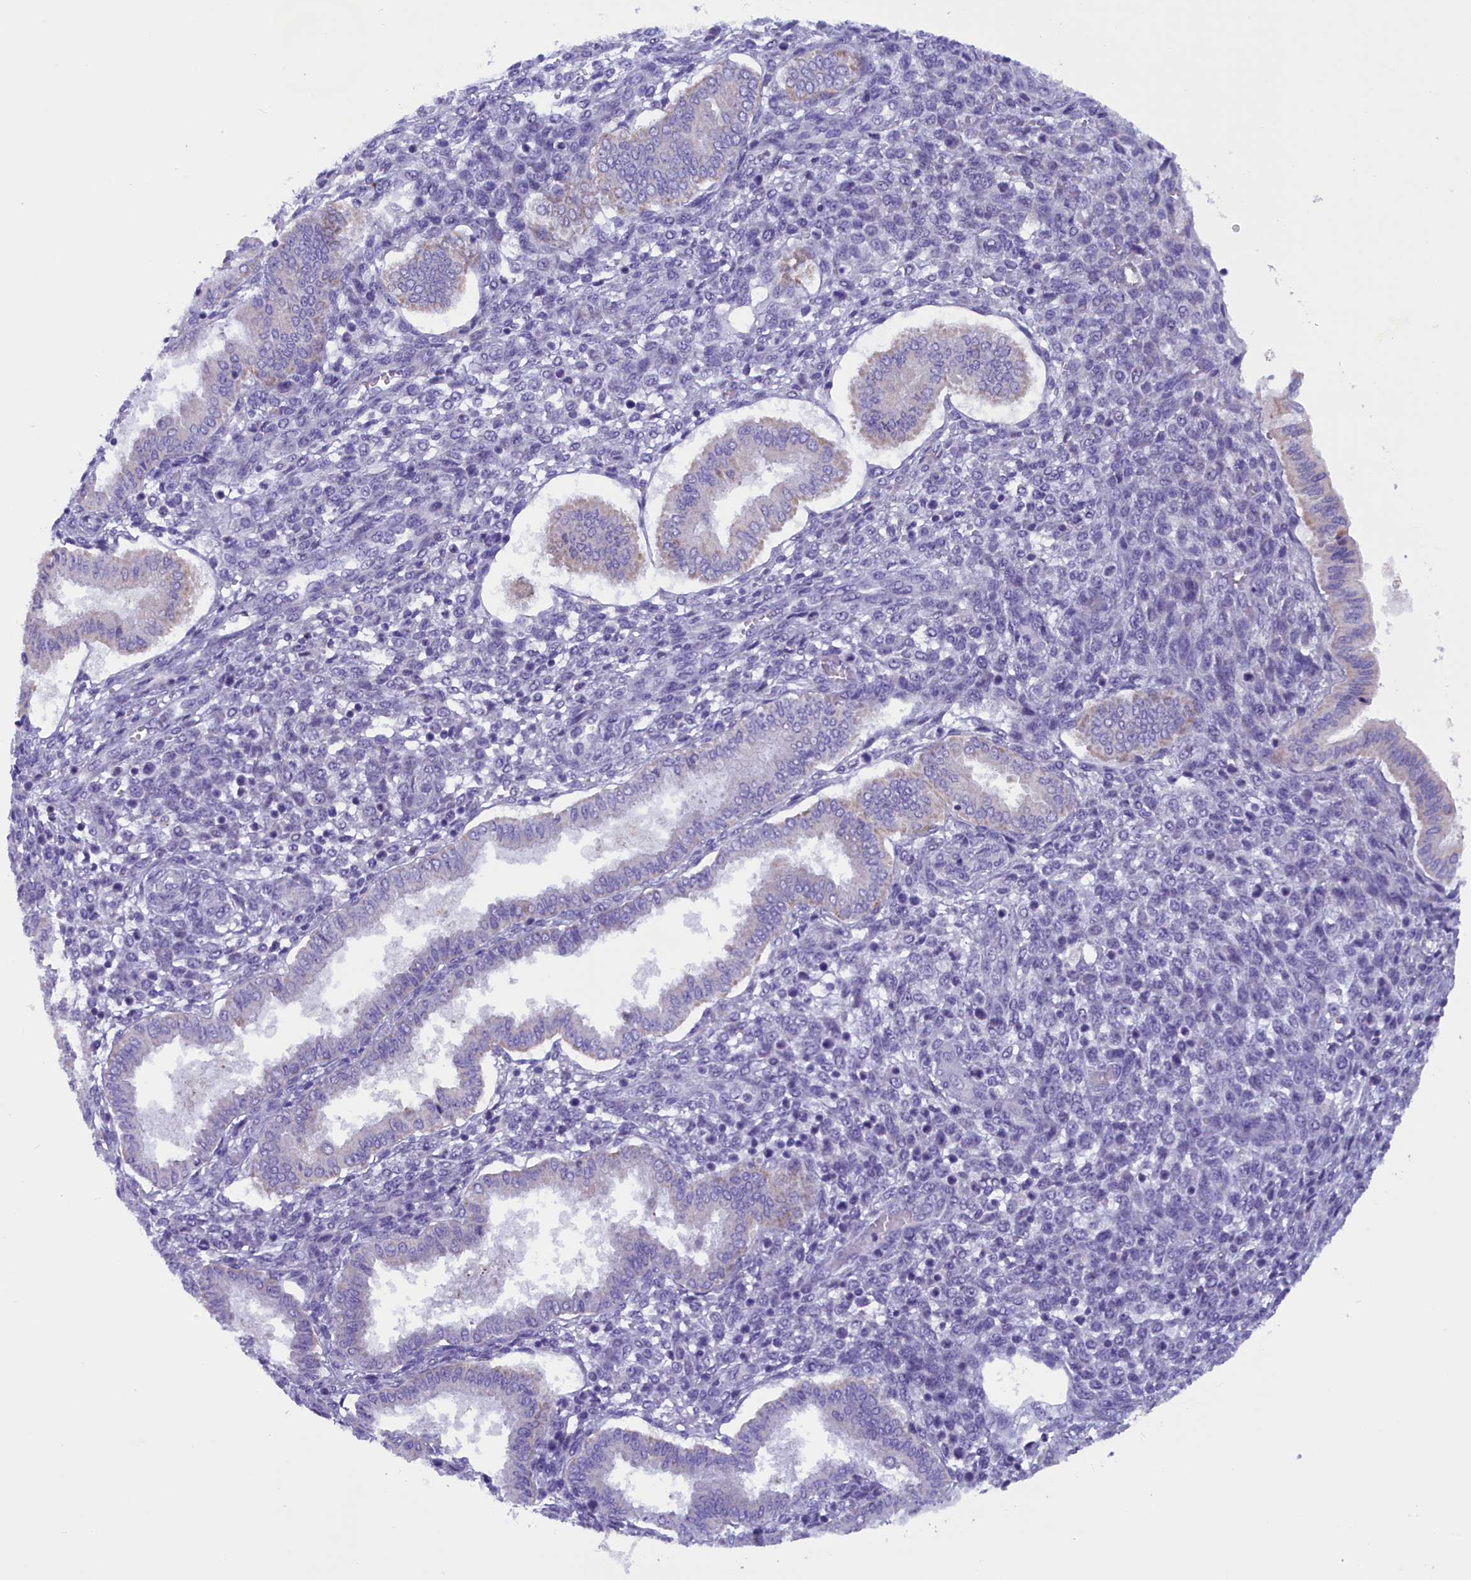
{"staining": {"intensity": "negative", "quantity": "none", "location": "none"}, "tissue": "endometrium", "cell_type": "Cells in endometrial stroma", "image_type": "normal", "snomed": [{"axis": "morphology", "description": "Normal tissue, NOS"}, {"axis": "topography", "description": "Endometrium"}], "caption": "Unremarkable endometrium was stained to show a protein in brown. There is no significant positivity in cells in endometrial stroma. (DAB (3,3'-diaminobenzidine) immunohistochemistry (IHC), high magnification).", "gene": "RTTN", "patient": {"sex": "female", "age": 24}}